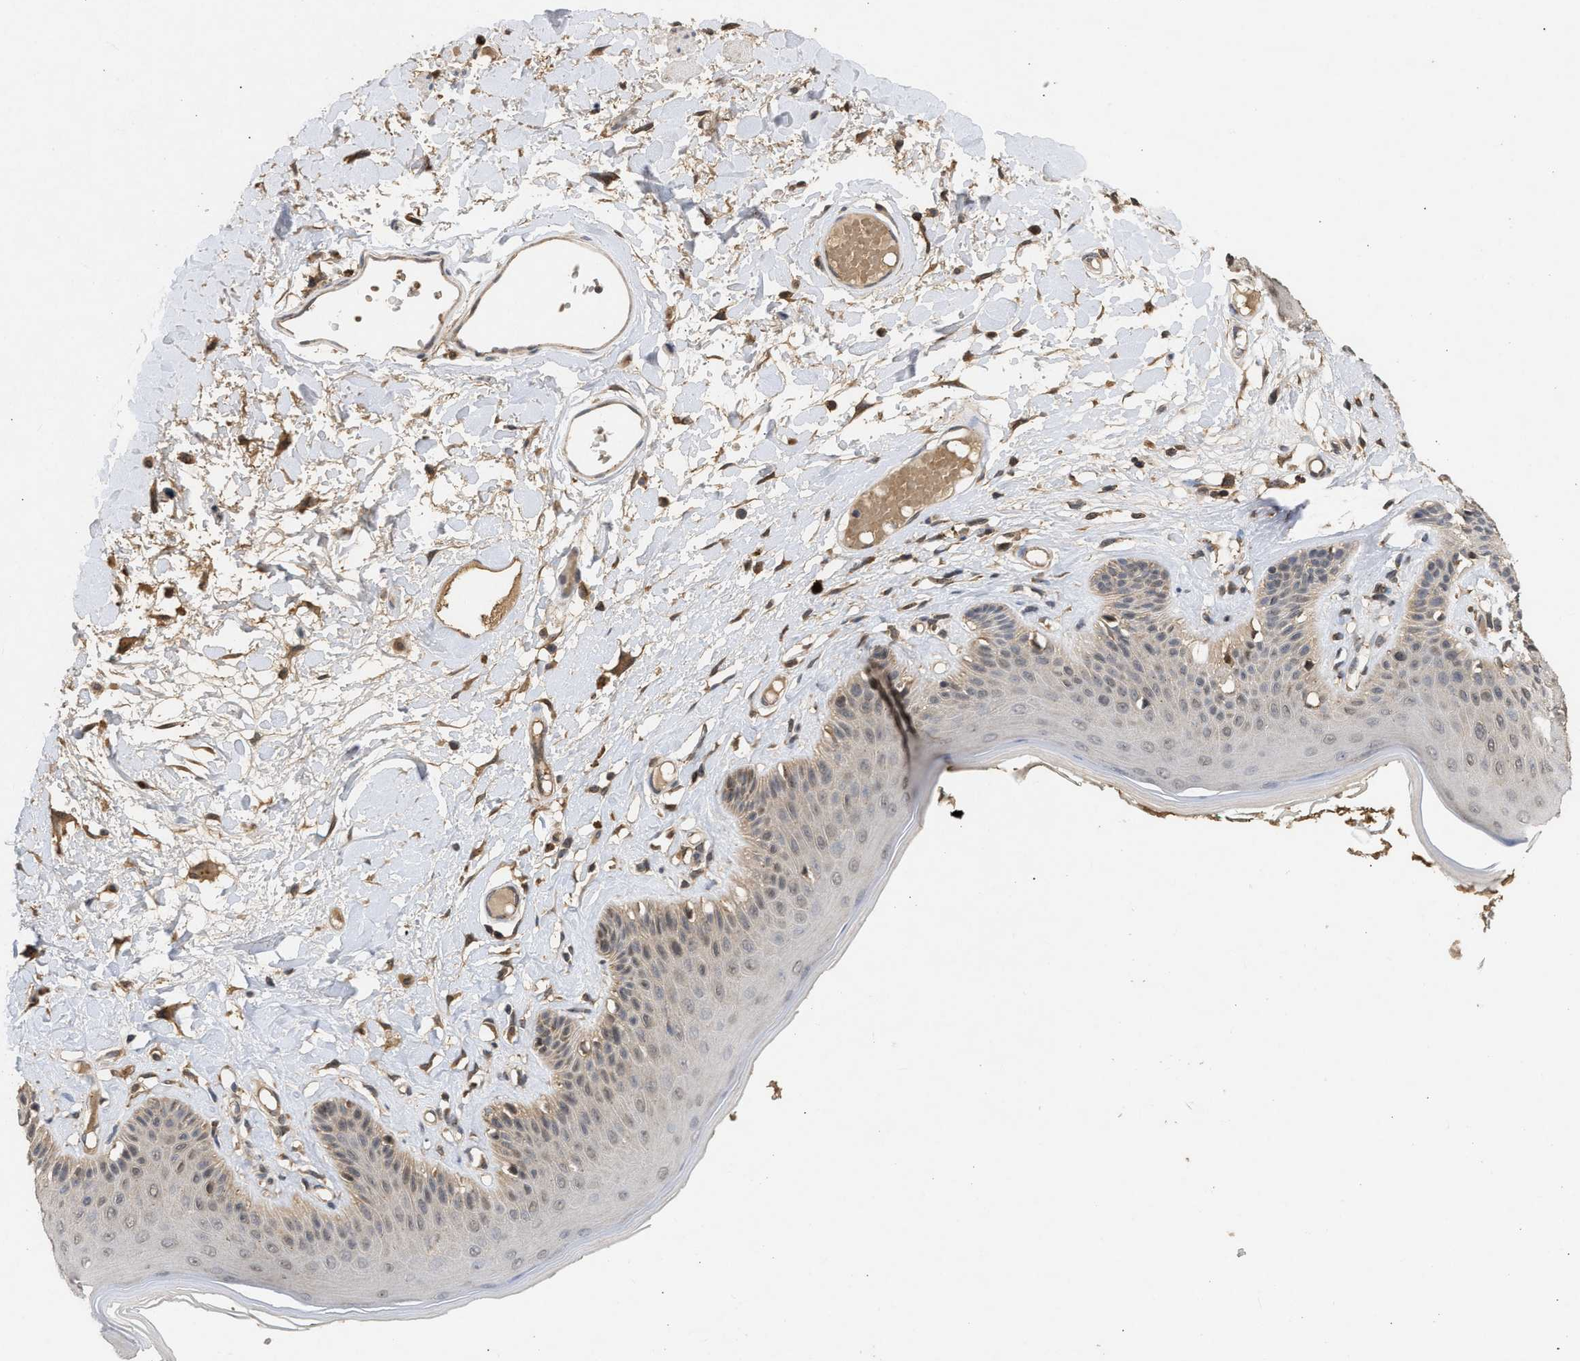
{"staining": {"intensity": "moderate", "quantity": "<25%", "location": "cytoplasmic/membranous"}, "tissue": "skin", "cell_type": "Epidermal cells", "image_type": "normal", "snomed": [{"axis": "morphology", "description": "Normal tissue, NOS"}, {"axis": "topography", "description": "Vulva"}], "caption": "IHC of normal human skin reveals low levels of moderate cytoplasmic/membranous staining in about <25% of epidermal cells.", "gene": "FITM1", "patient": {"sex": "female", "age": 73}}